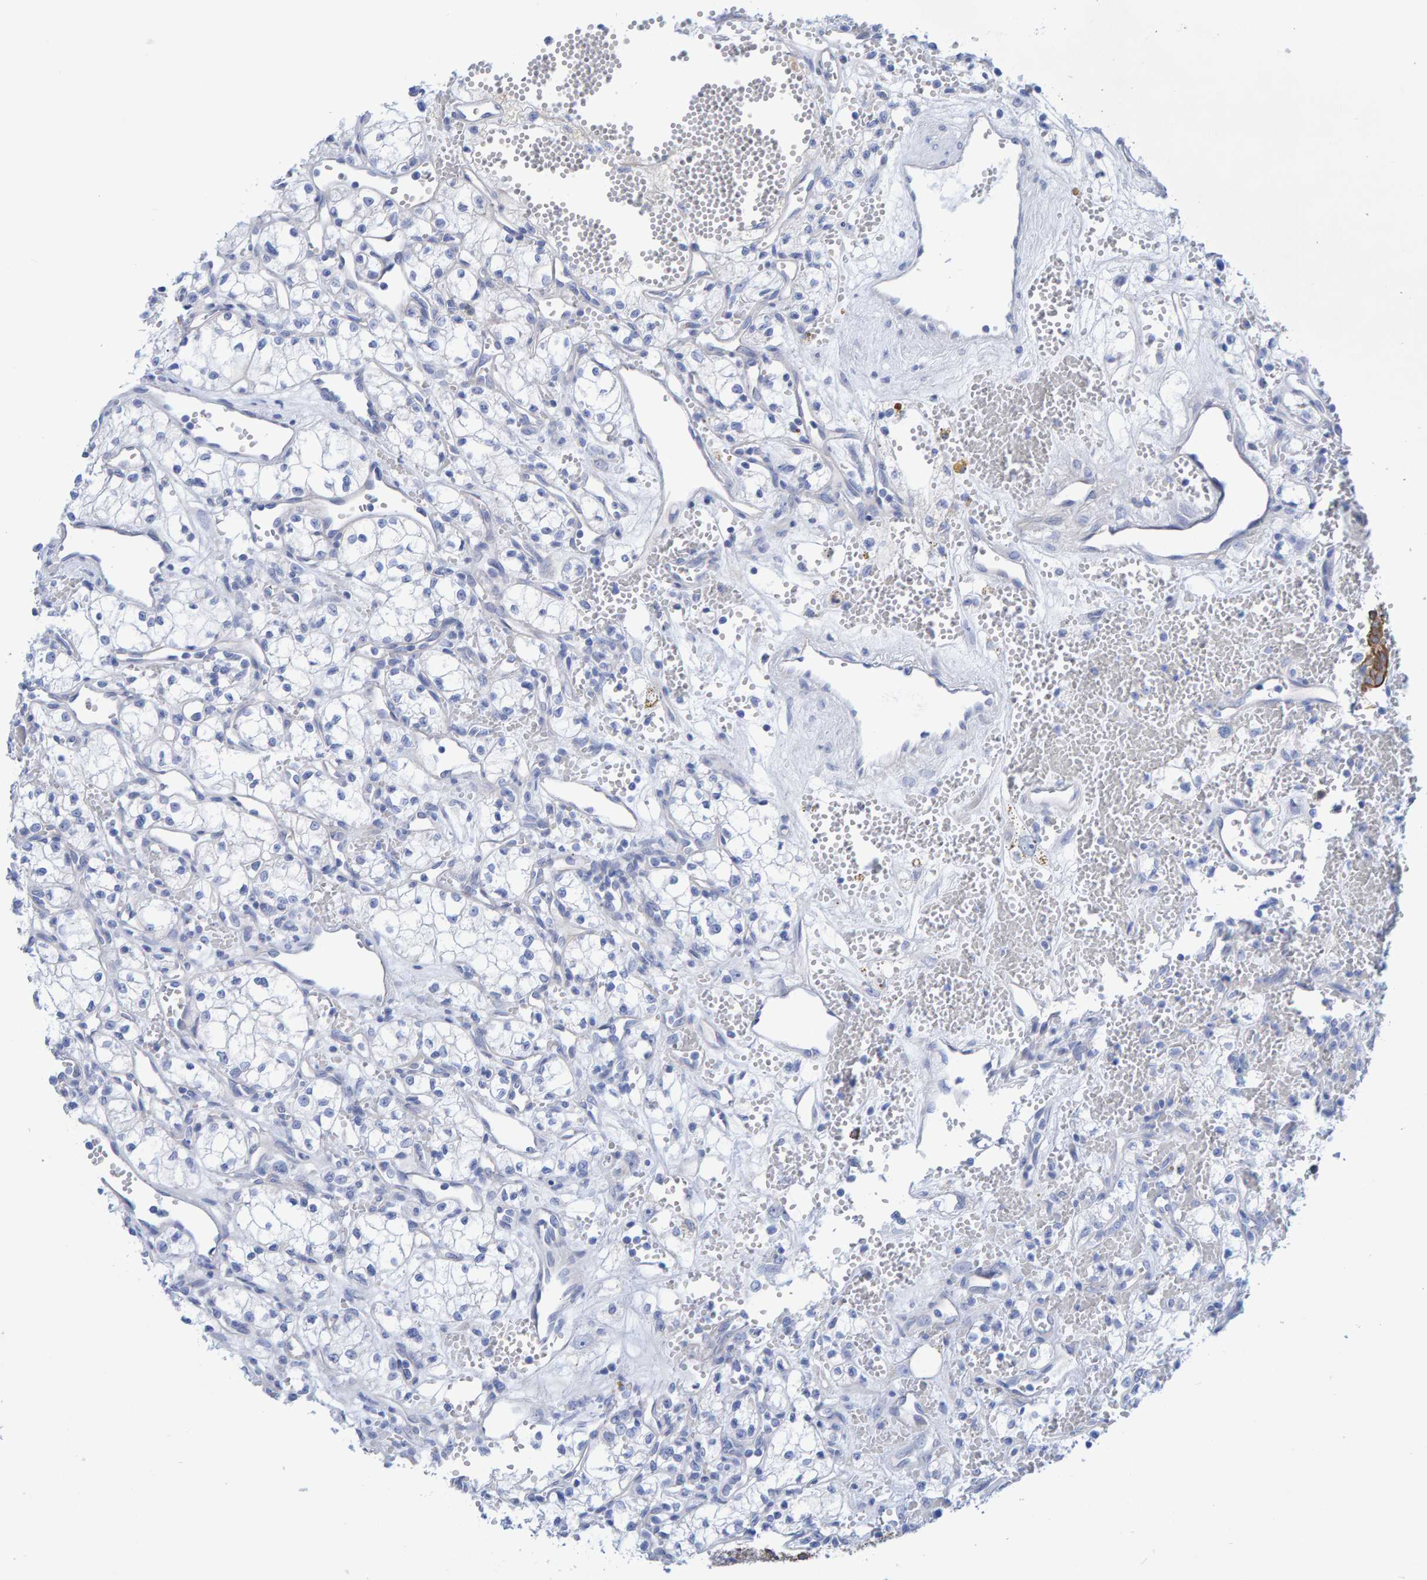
{"staining": {"intensity": "negative", "quantity": "none", "location": "none"}, "tissue": "renal cancer", "cell_type": "Tumor cells", "image_type": "cancer", "snomed": [{"axis": "morphology", "description": "Adenocarcinoma, NOS"}, {"axis": "topography", "description": "Kidney"}], "caption": "A histopathology image of renal adenocarcinoma stained for a protein reveals no brown staining in tumor cells. (Stains: DAB immunohistochemistry (IHC) with hematoxylin counter stain, Microscopy: brightfield microscopy at high magnification).", "gene": "JAKMIP3", "patient": {"sex": "male", "age": 59}}